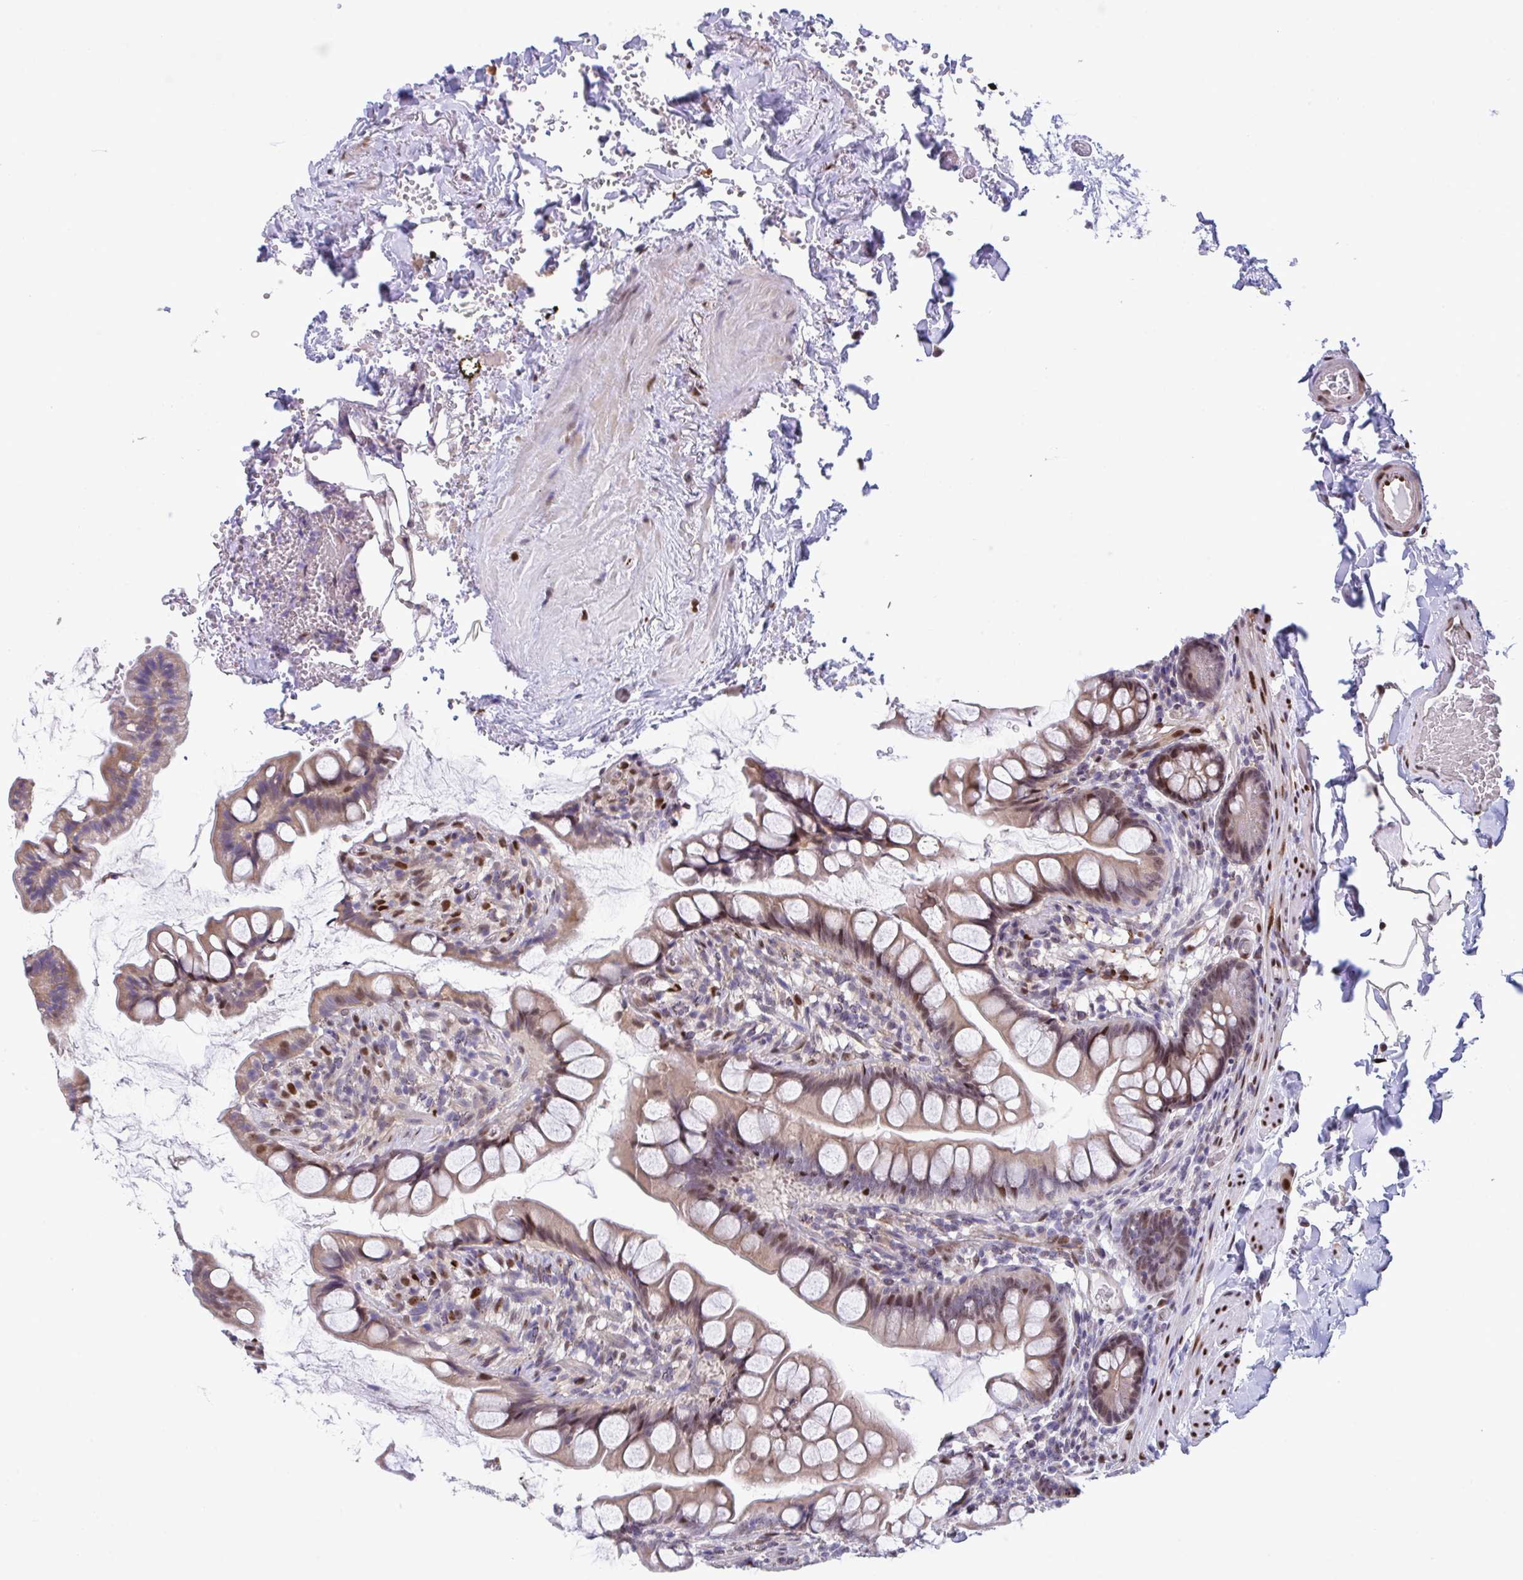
{"staining": {"intensity": "moderate", "quantity": "25%-75%", "location": "cytoplasmic/membranous,nuclear"}, "tissue": "small intestine", "cell_type": "Glandular cells", "image_type": "normal", "snomed": [{"axis": "morphology", "description": "Normal tissue, NOS"}, {"axis": "topography", "description": "Small intestine"}], "caption": "About 25%-75% of glandular cells in unremarkable small intestine show moderate cytoplasmic/membranous,nuclear protein positivity as visualized by brown immunohistochemical staining.", "gene": "PELI1", "patient": {"sex": "male", "age": 70}}